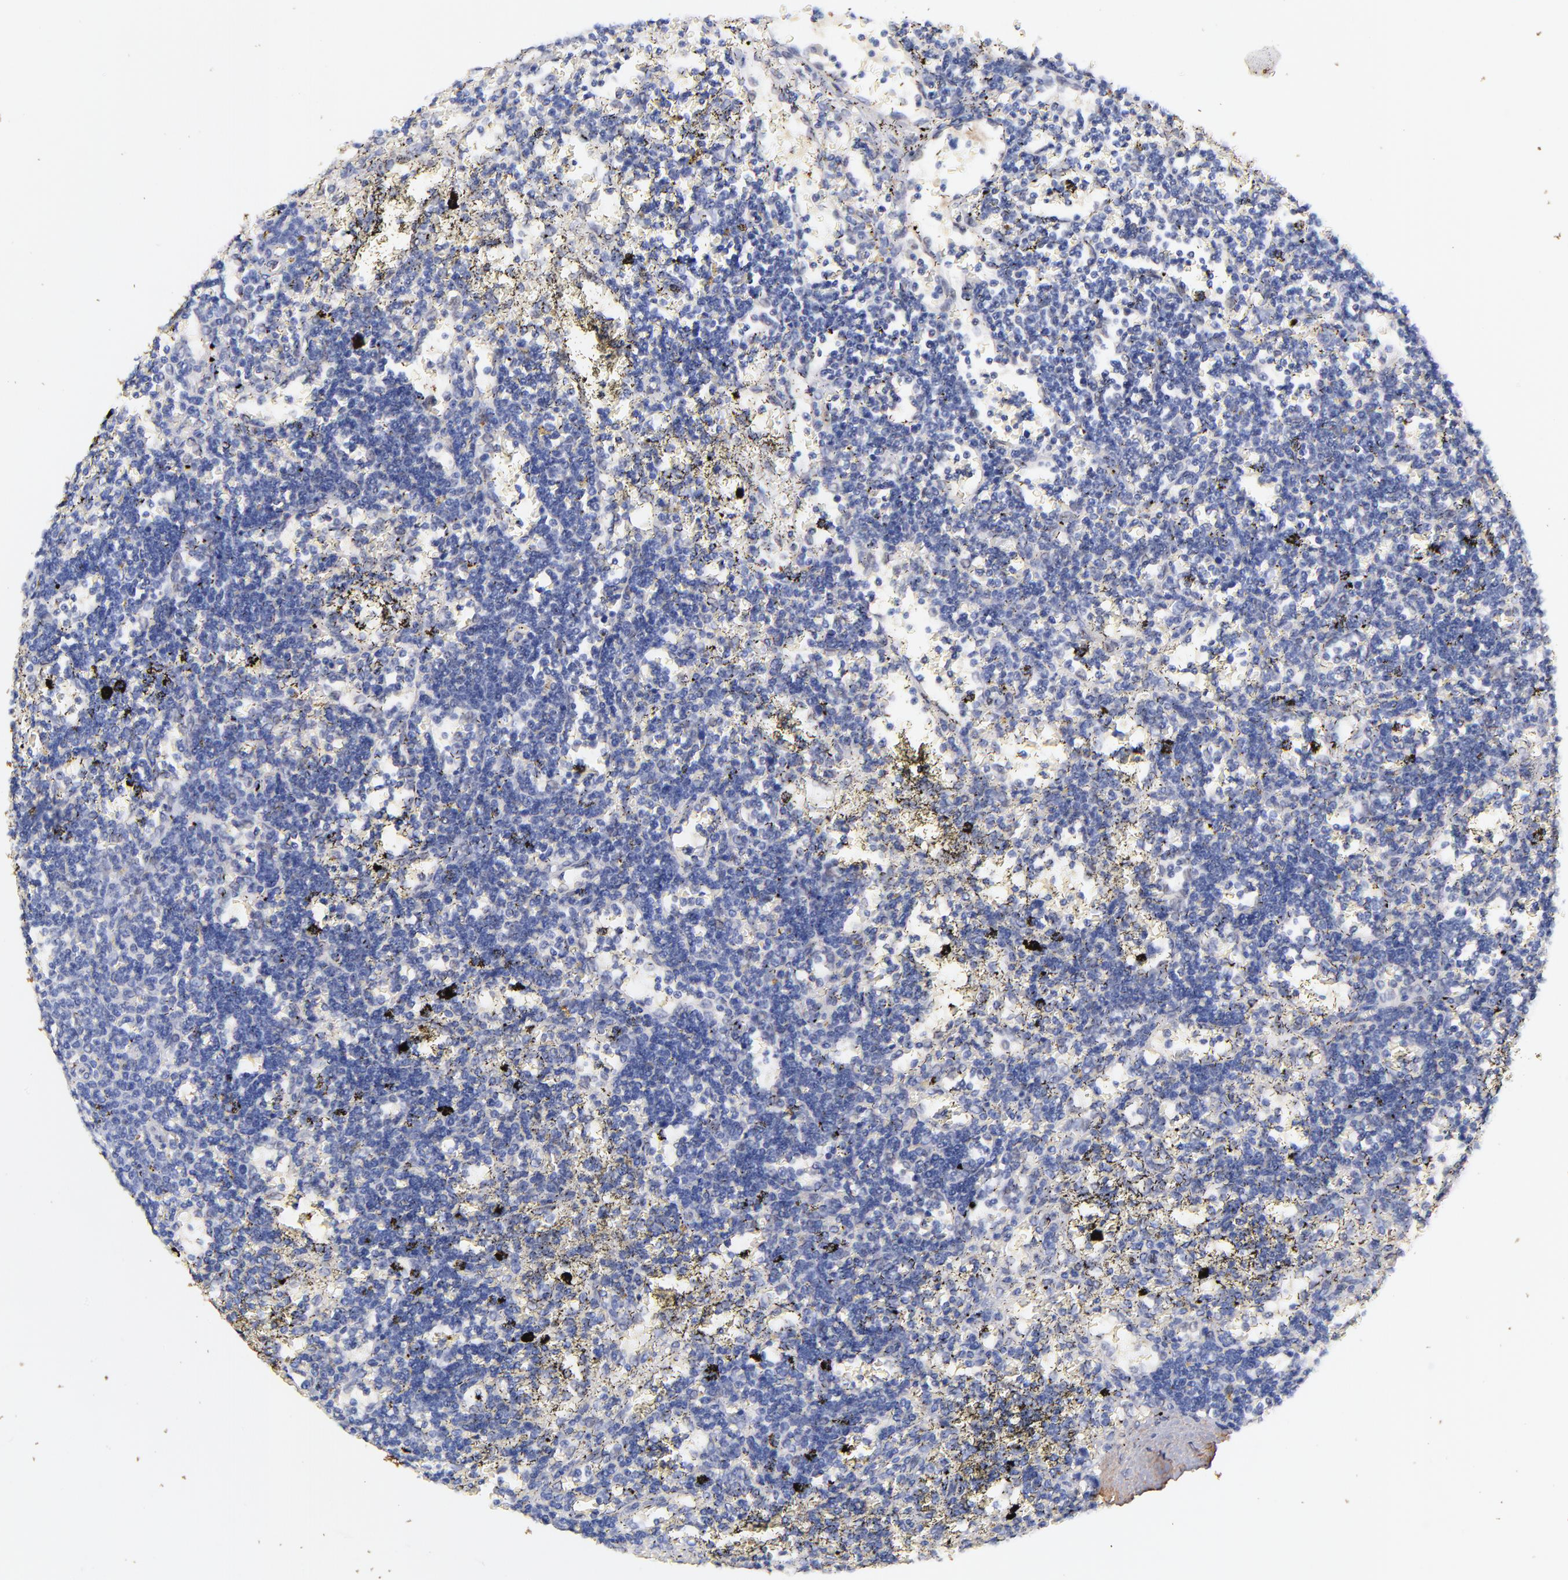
{"staining": {"intensity": "negative", "quantity": "none", "location": "none"}, "tissue": "lymphoma", "cell_type": "Tumor cells", "image_type": "cancer", "snomed": [{"axis": "morphology", "description": "Malignant lymphoma, non-Hodgkin's type, Low grade"}, {"axis": "topography", "description": "Spleen"}], "caption": "Immunohistochemistry (IHC) image of lymphoma stained for a protein (brown), which reveals no expression in tumor cells. (Immunohistochemistry, brightfield microscopy, high magnification).", "gene": "ZFP92", "patient": {"sex": "male", "age": 60}}